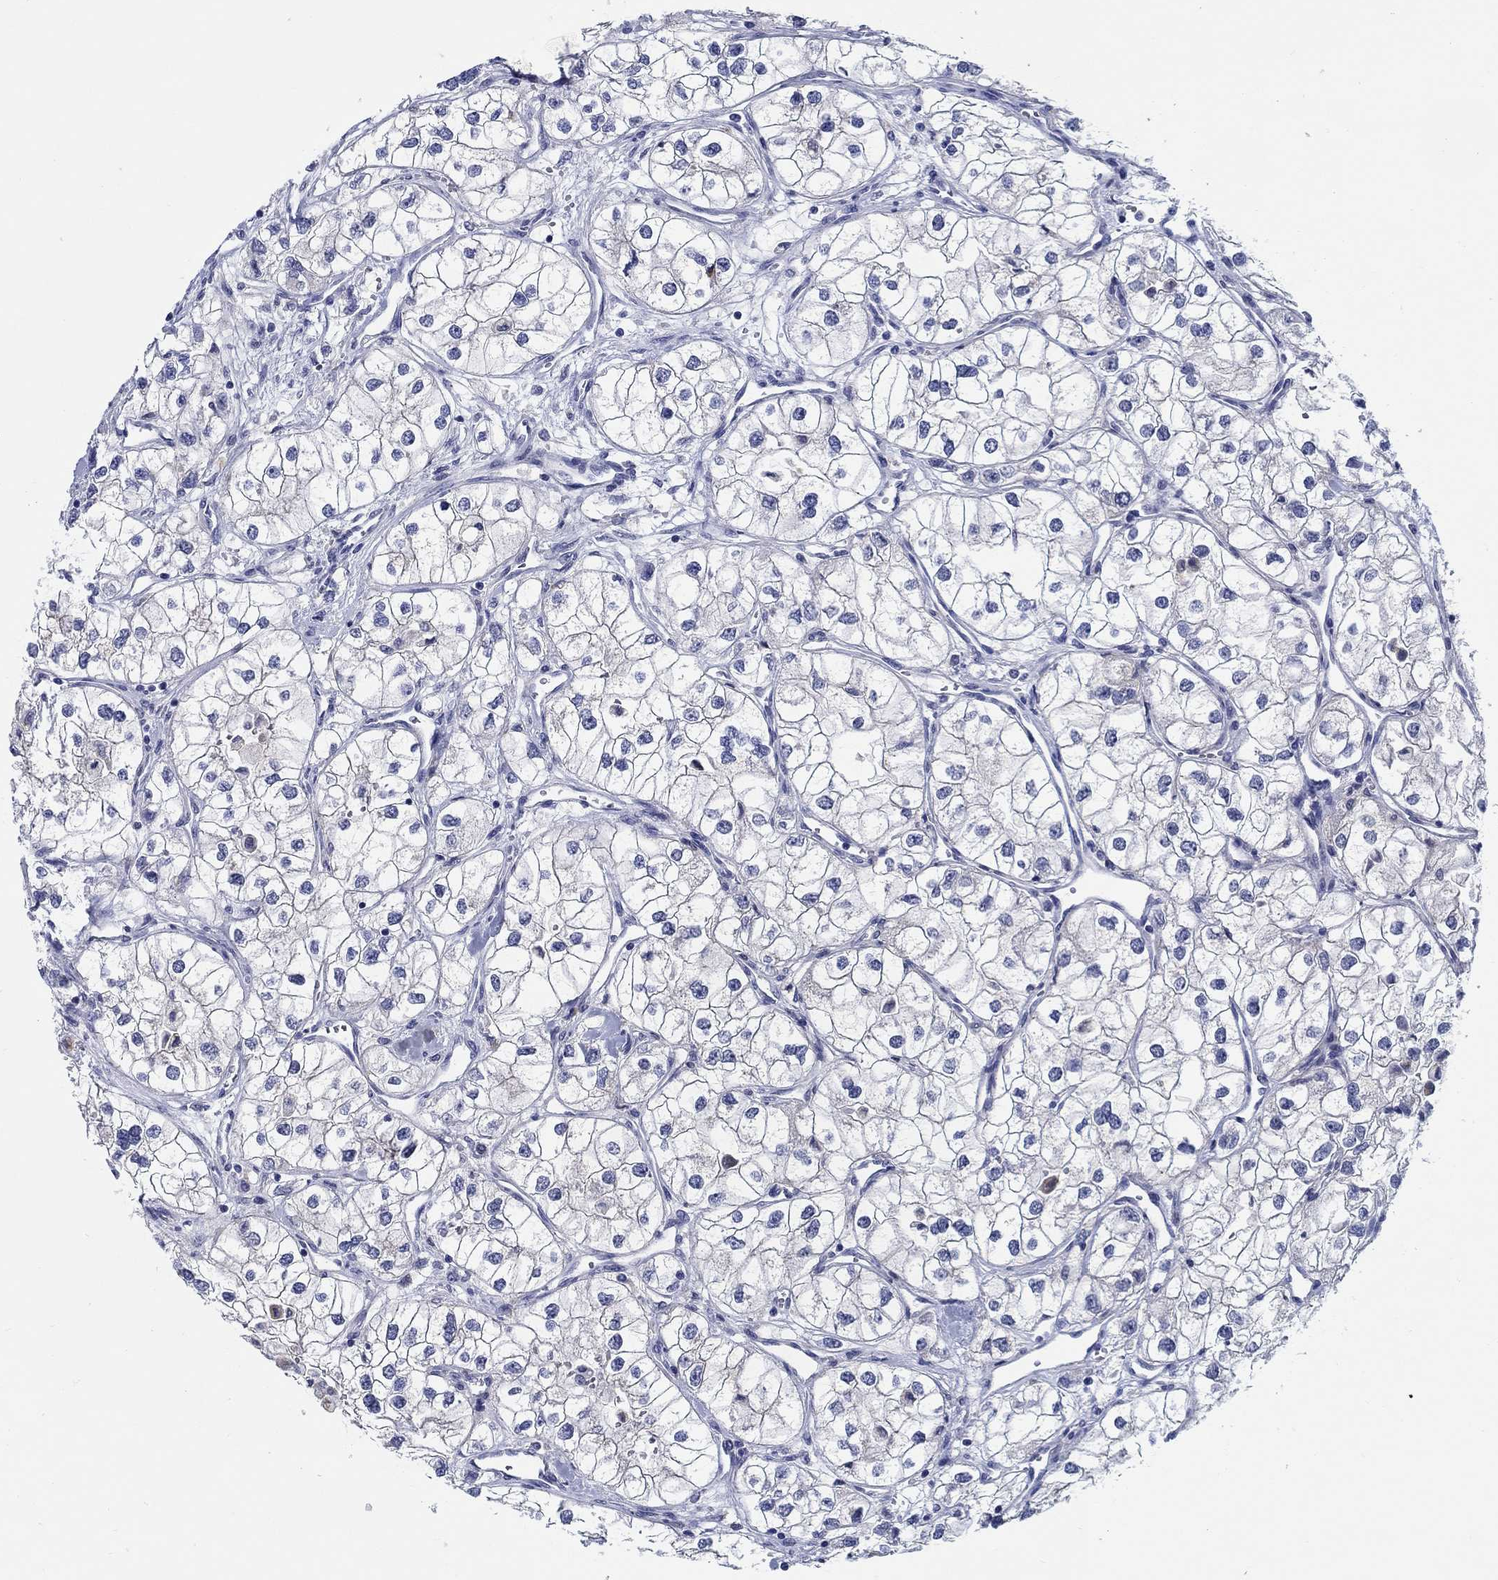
{"staining": {"intensity": "negative", "quantity": "none", "location": "none"}, "tissue": "renal cancer", "cell_type": "Tumor cells", "image_type": "cancer", "snomed": [{"axis": "morphology", "description": "Adenocarcinoma, NOS"}, {"axis": "topography", "description": "Kidney"}], "caption": "A high-resolution image shows immunohistochemistry (IHC) staining of adenocarcinoma (renal), which reveals no significant staining in tumor cells.", "gene": "RAP1GAP", "patient": {"sex": "male", "age": 59}}